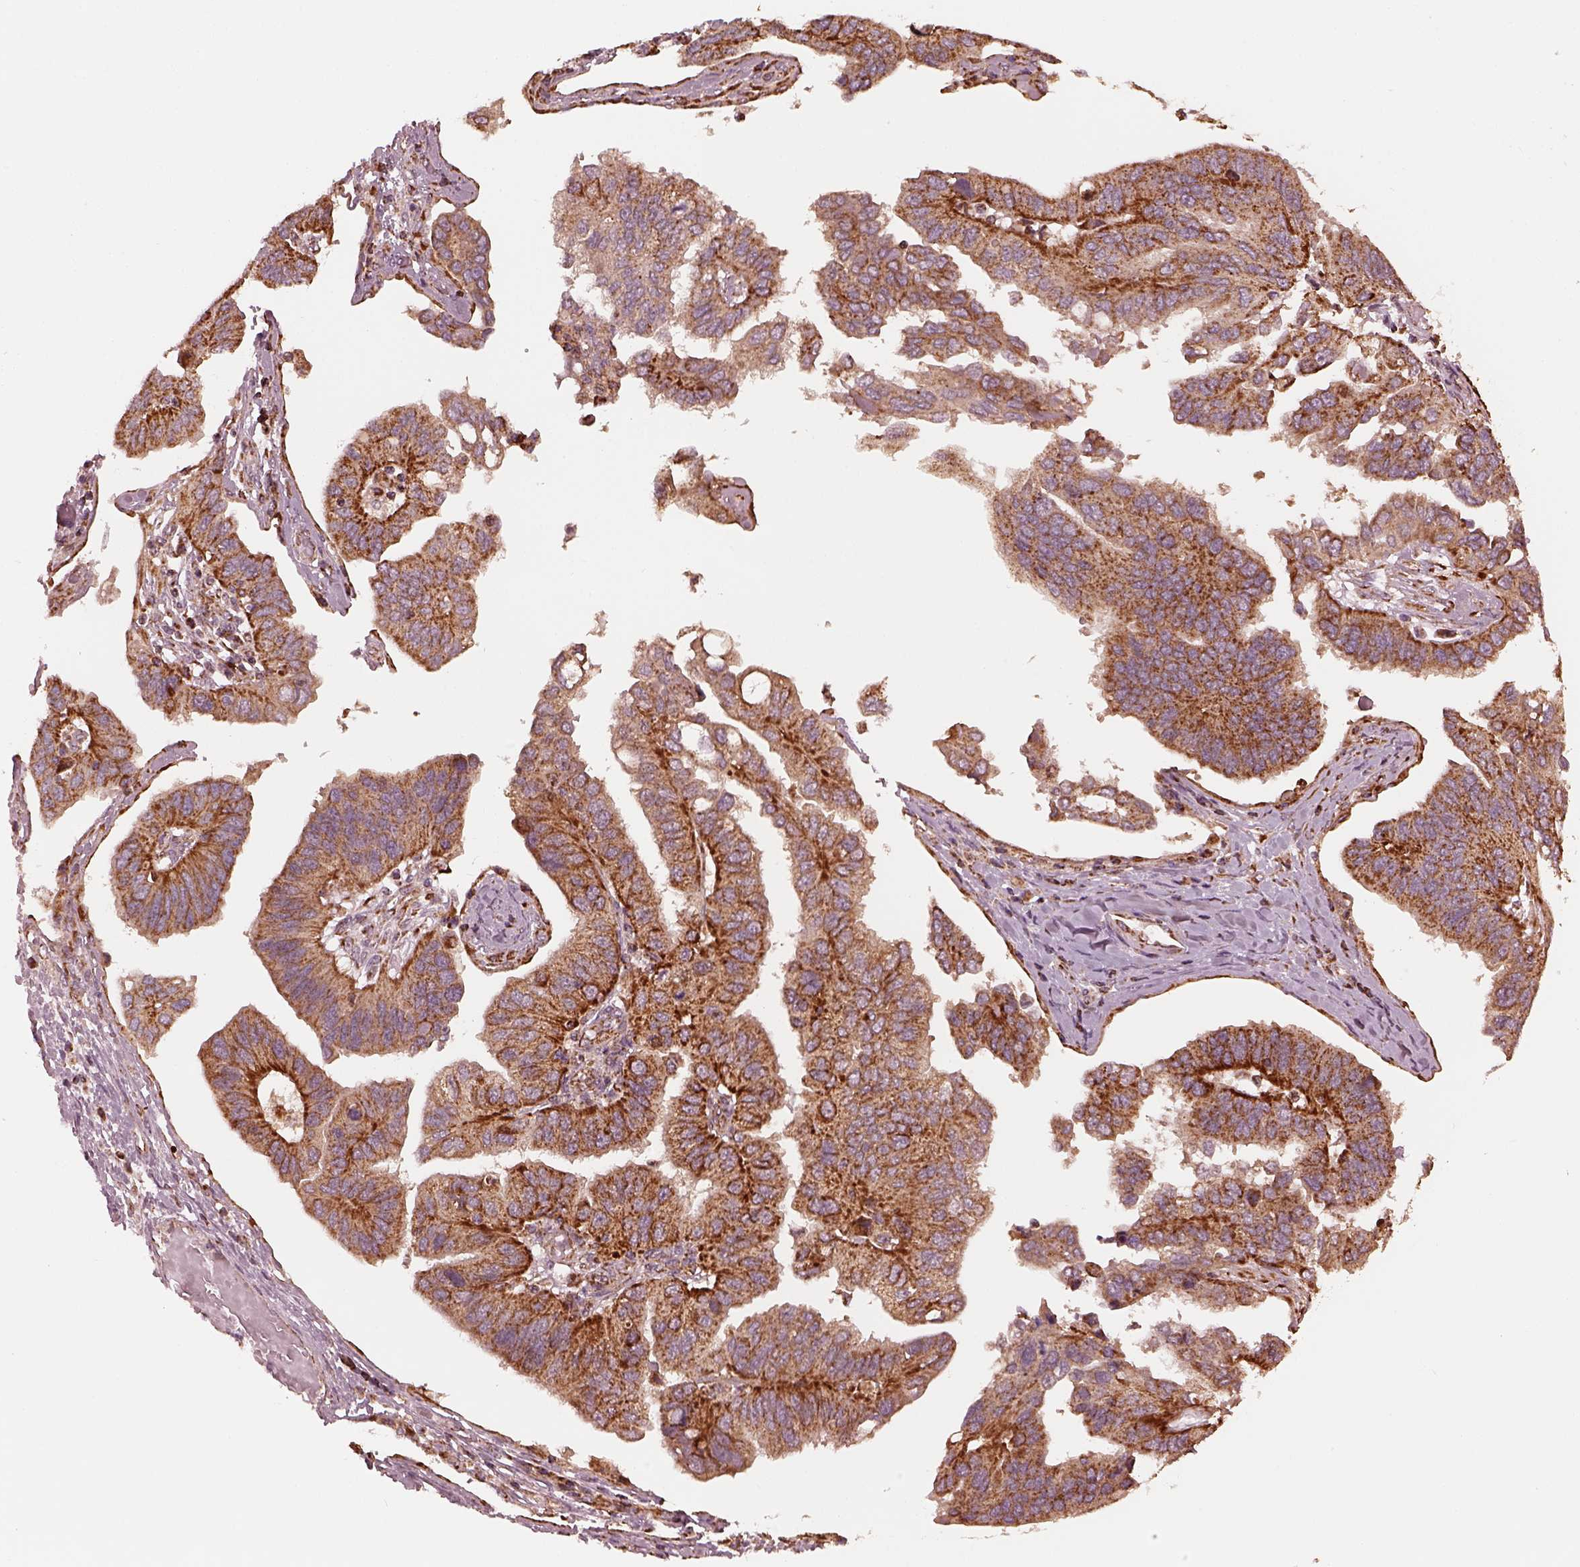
{"staining": {"intensity": "moderate", "quantity": ">75%", "location": "cytoplasmic/membranous"}, "tissue": "ovarian cancer", "cell_type": "Tumor cells", "image_type": "cancer", "snomed": [{"axis": "morphology", "description": "Cystadenocarcinoma, serous, NOS"}, {"axis": "topography", "description": "Ovary"}], "caption": "Immunohistochemical staining of ovarian serous cystadenocarcinoma reveals moderate cytoplasmic/membranous protein positivity in about >75% of tumor cells.", "gene": "NDUFB10", "patient": {"sex": "female", "age": 79}}